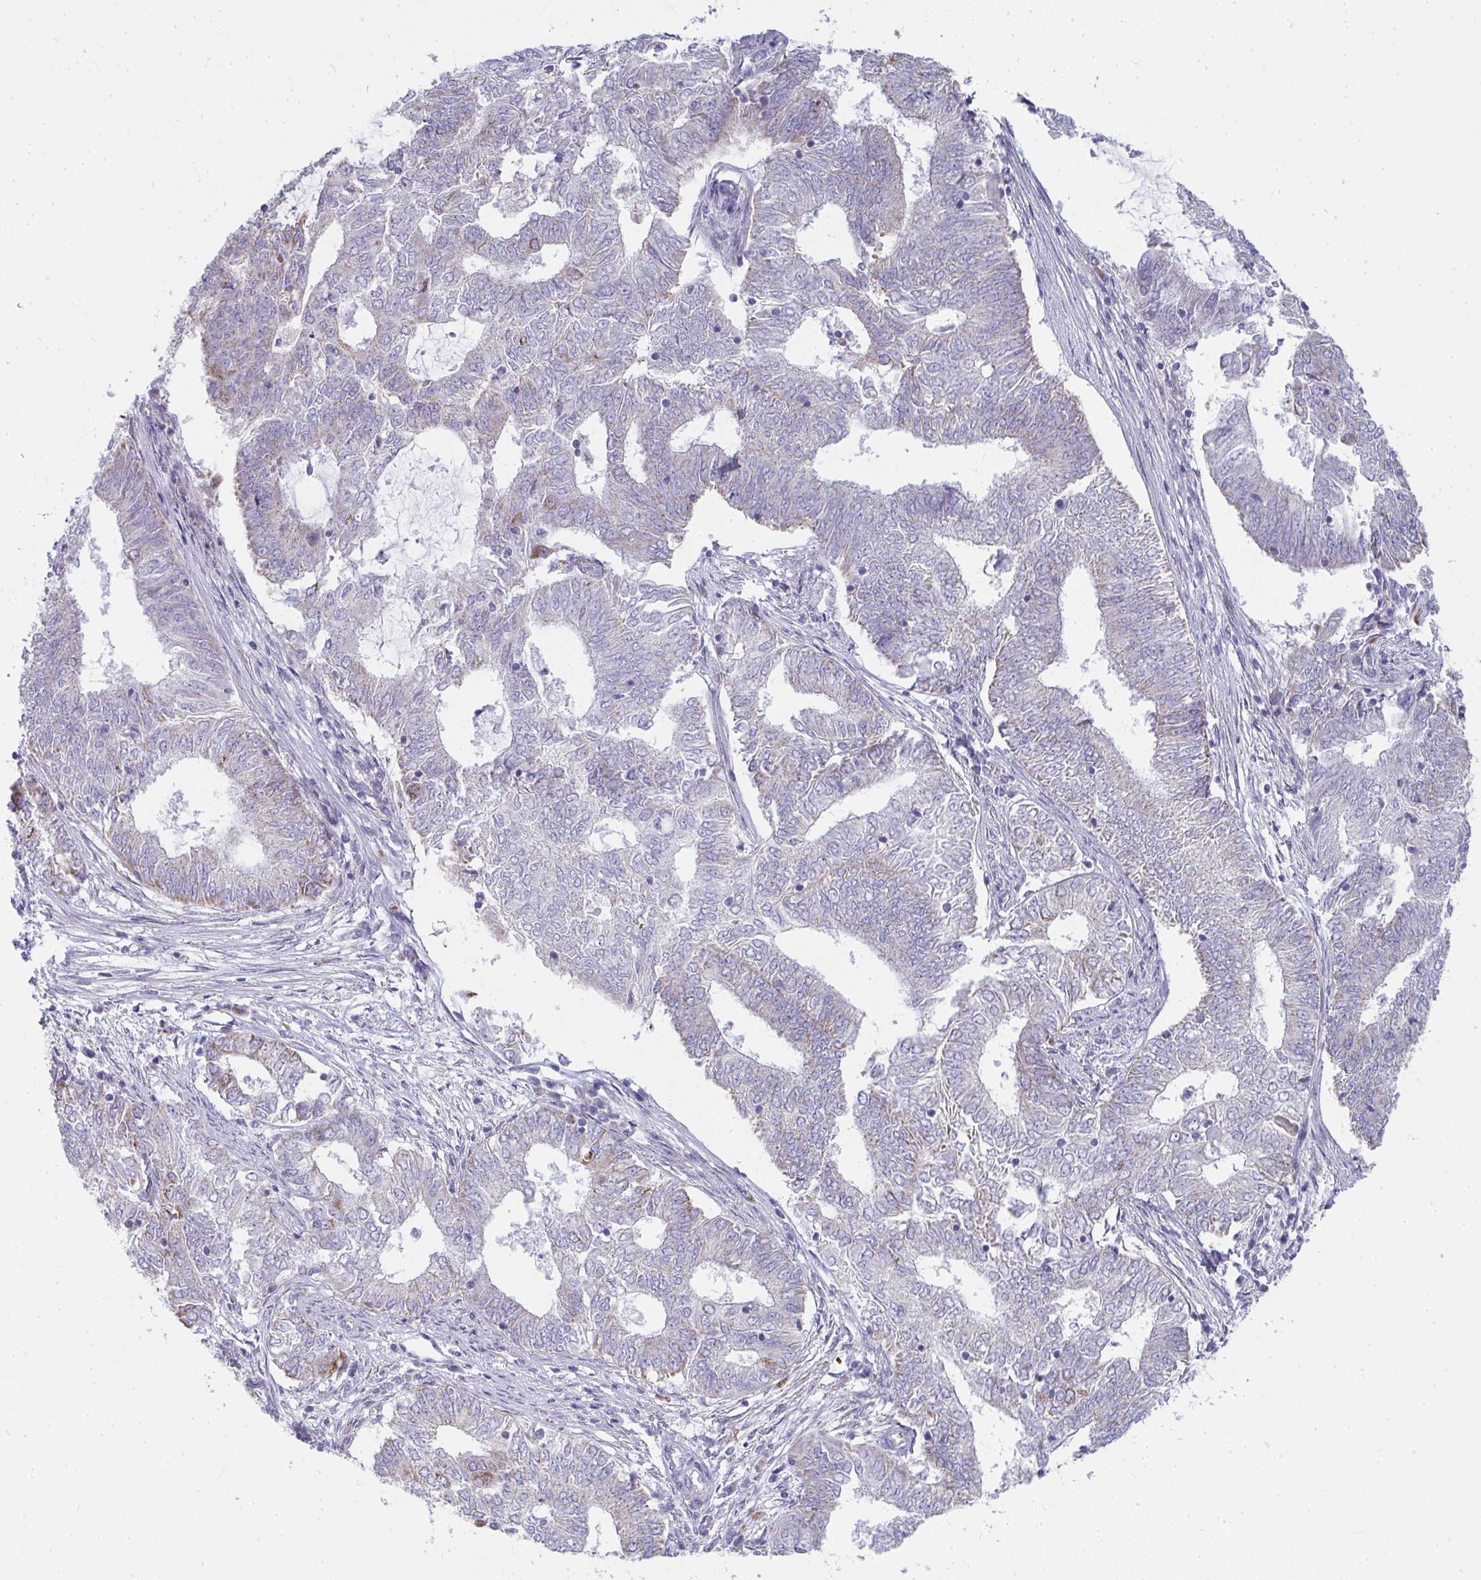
{"staining": {"intensity": "weak", "quantity": "<25%", "location": "cytoplasmic/membranous"}, "tissue": "endometrial cancer", "cell_type": "Tumor cells", "image_type": "cancer", "snomed": [{"axis": "morphology", "description": "Adenocarcinoma, NOS"}, {"axis": "topography", "description": "Endometrium"}], "caption": "Immunohistochemical staining of human adenocarcinoma (endometrial) demonstrates no significant expression in tumor cells.", "gene": "SLC6A1", "patient": {"sex": "female", "age": 62}}